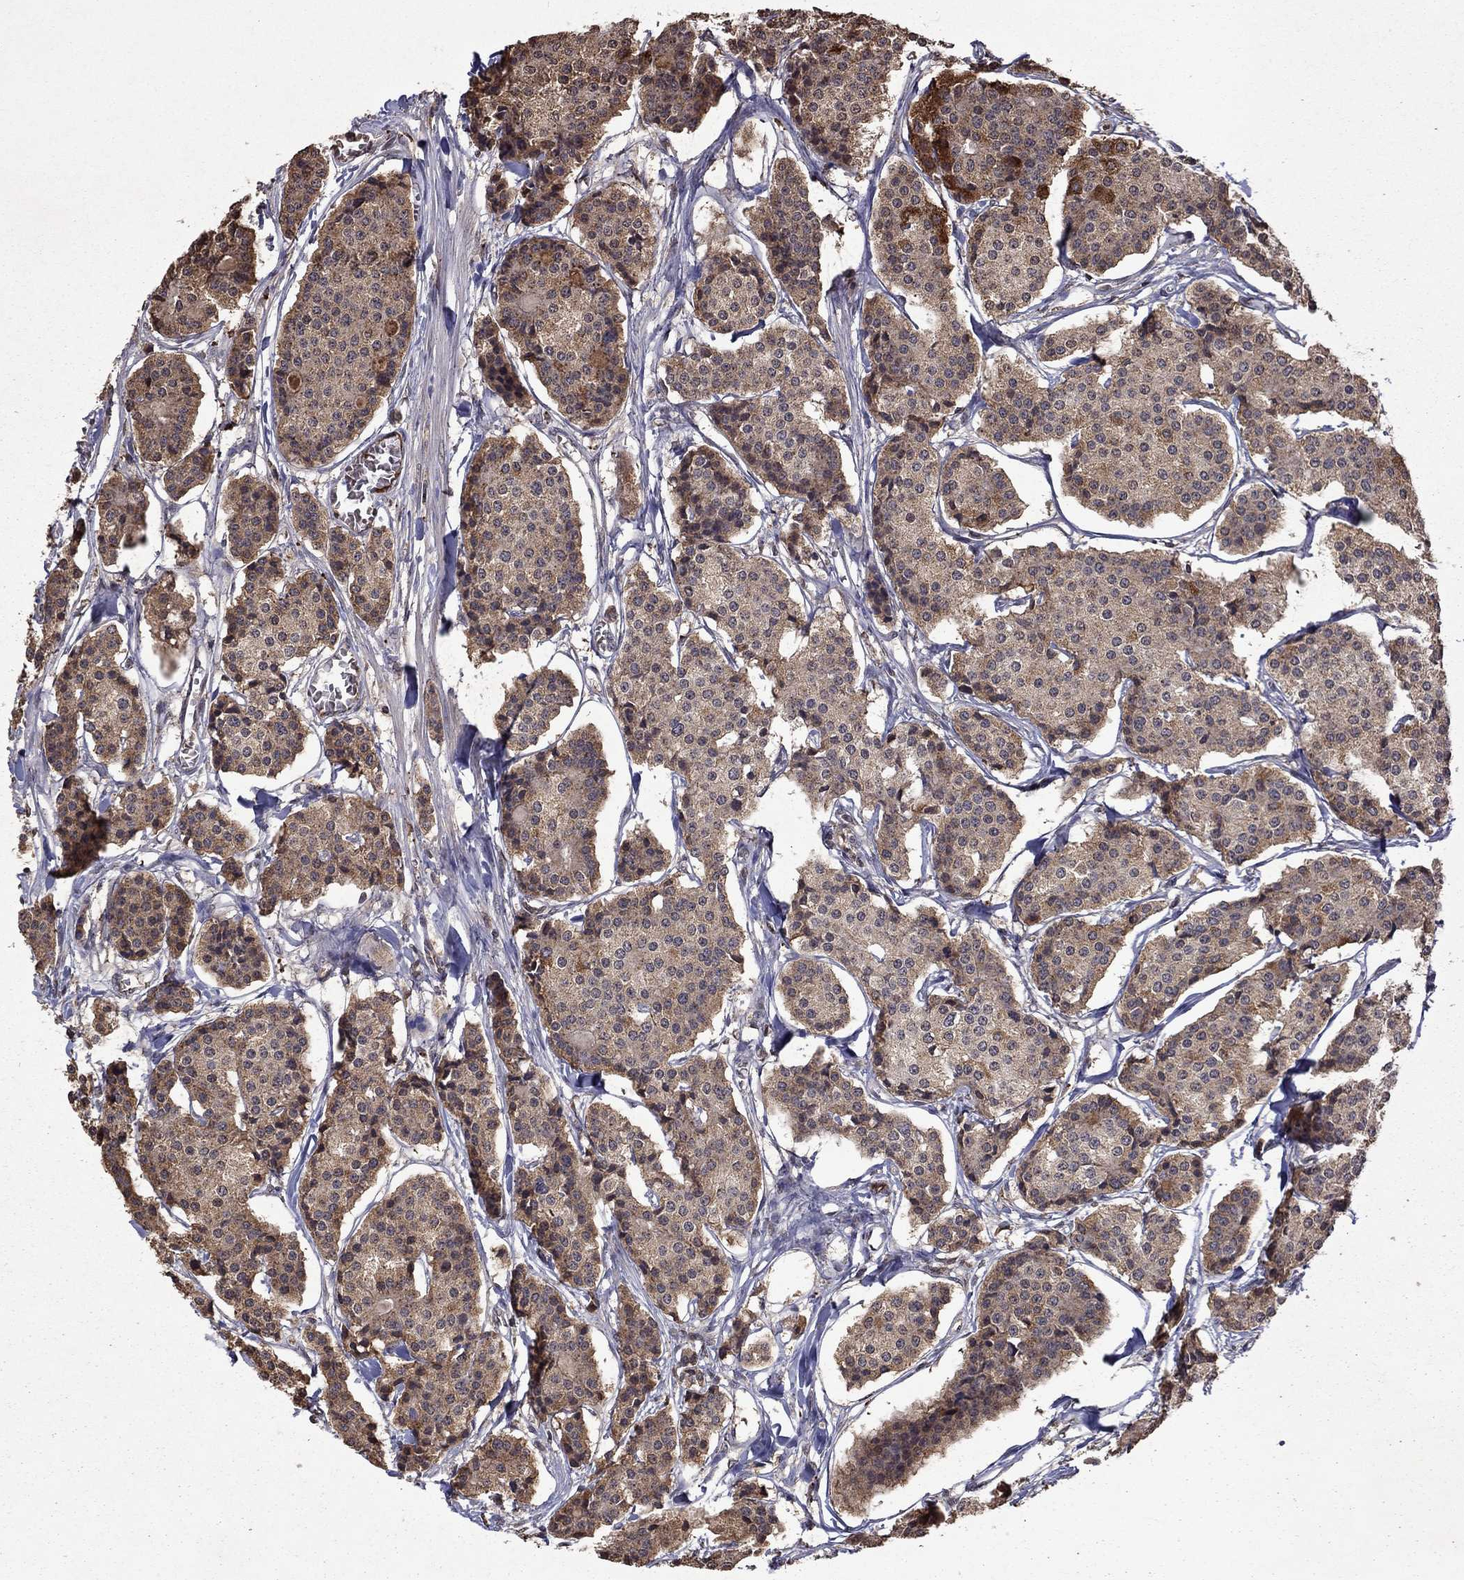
{"staining": {"intensity": "moderate", "quantity": "<25%", "location": "cytoplasmic/membranous"}, "tissue": "carcinoid", "cell_type": "Tumor cells", "image_type": "cancer", "snomed": [{"axis": "morphology", "description": "Carcinoid, malignant, NOS"}, {"axis": "topography", "description": "Small intestine"}], "caption": "Brown immunohistochemical staining in carcinoid demonstrates moderate cytoplasmic/membranous expression in about <25% of tumor cells.", "gene": "NLGN1", "patient": {"sex": "female", "age": 65}}